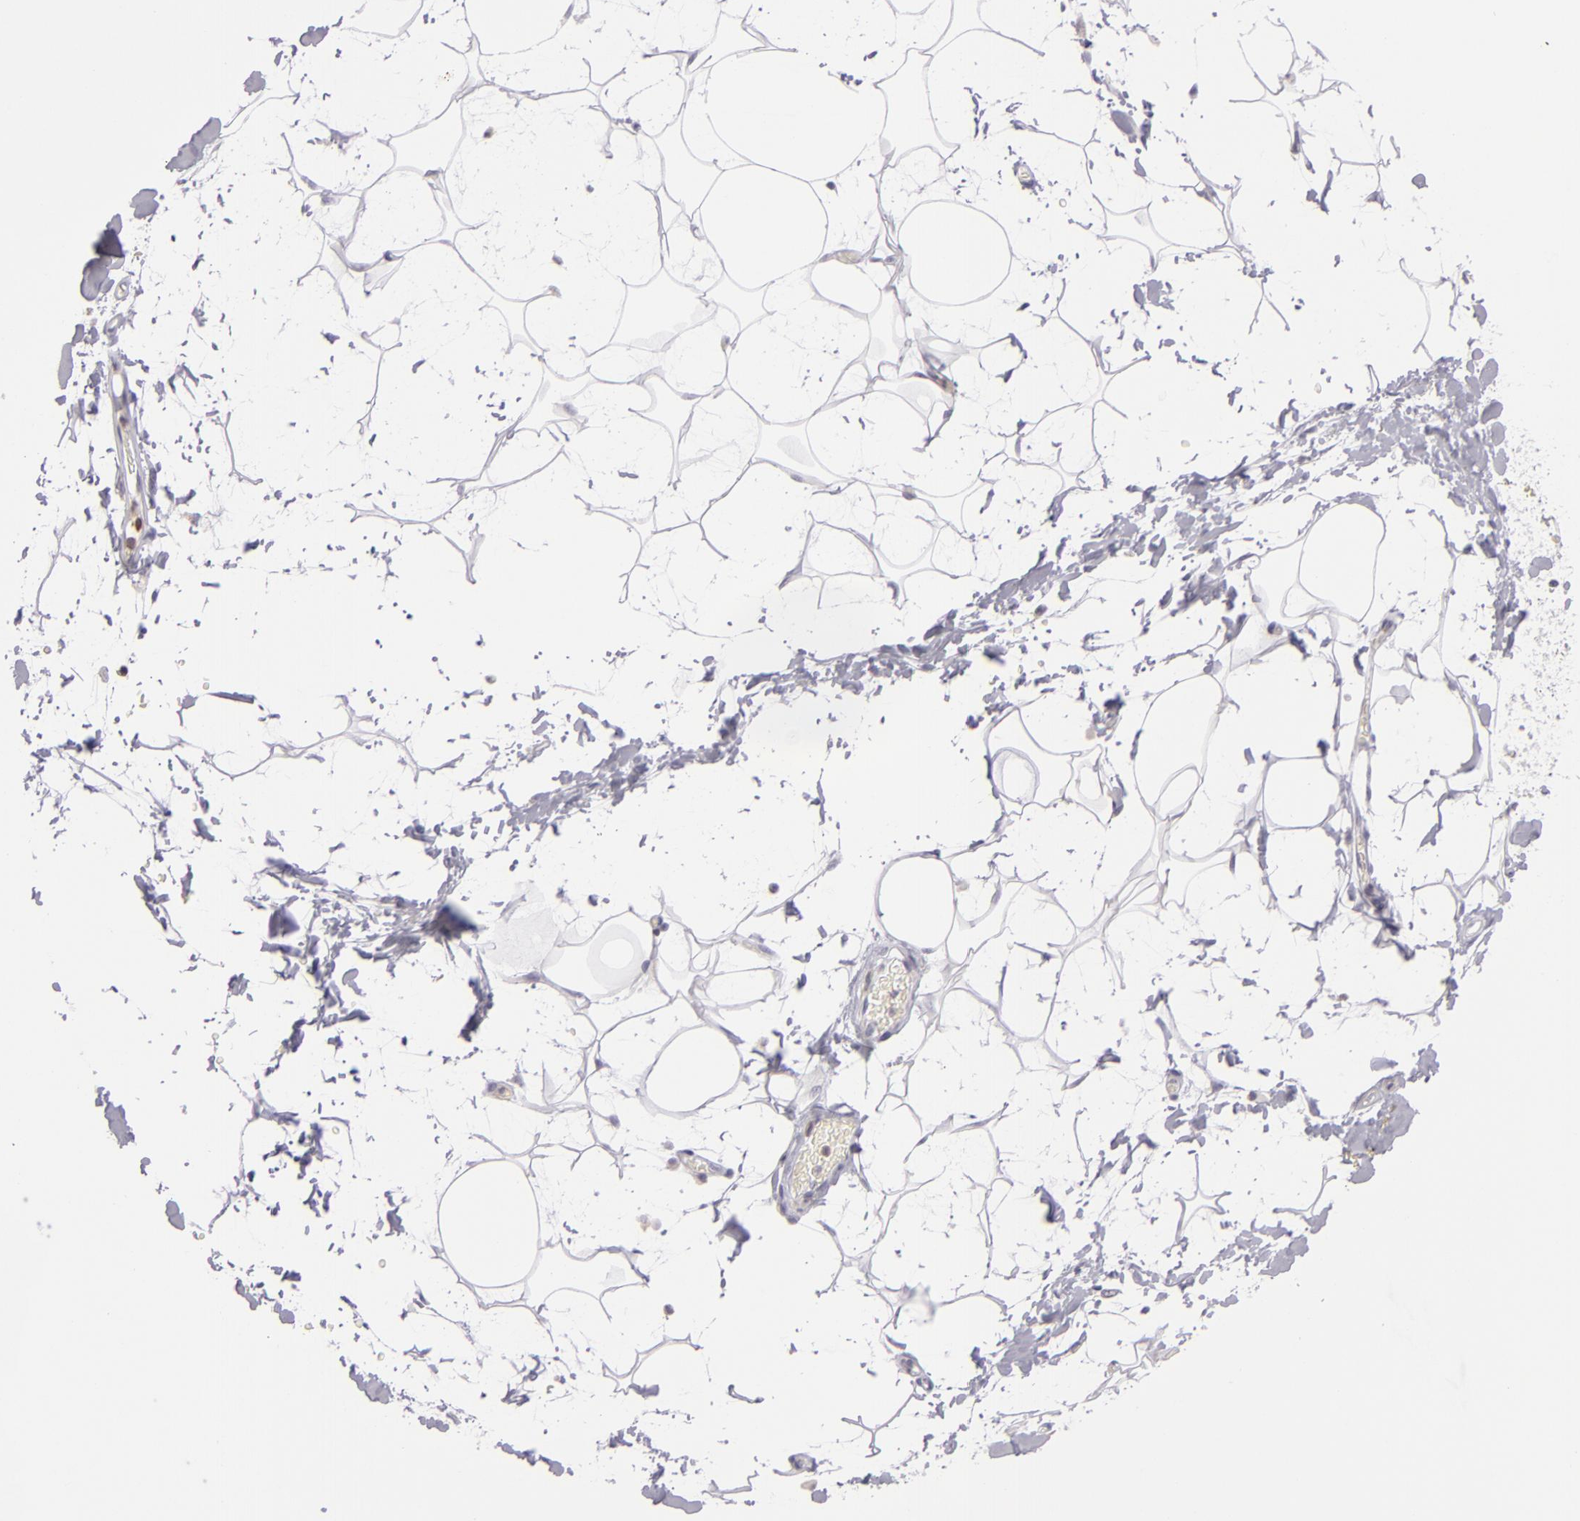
{"staining": {"intensity": "negative", "quantity": "none", "location": "none"}, "tissue": "adipose tissue", "cell_type": "Adipocytes", "image_type": "normal", "snomed": [{"axis": "morphology", "description": "Normal tissue, NOS"}, {"axis": "topography", "description": "Soft tissue"}], "caption": "The IHC image has no significant expression in adipocytes of adipose tissue. (DAB immunohistochemistry (IHC), high magnification).", "gene": "KCNAB2", "patient": {"sex": "male", "age": 72}}